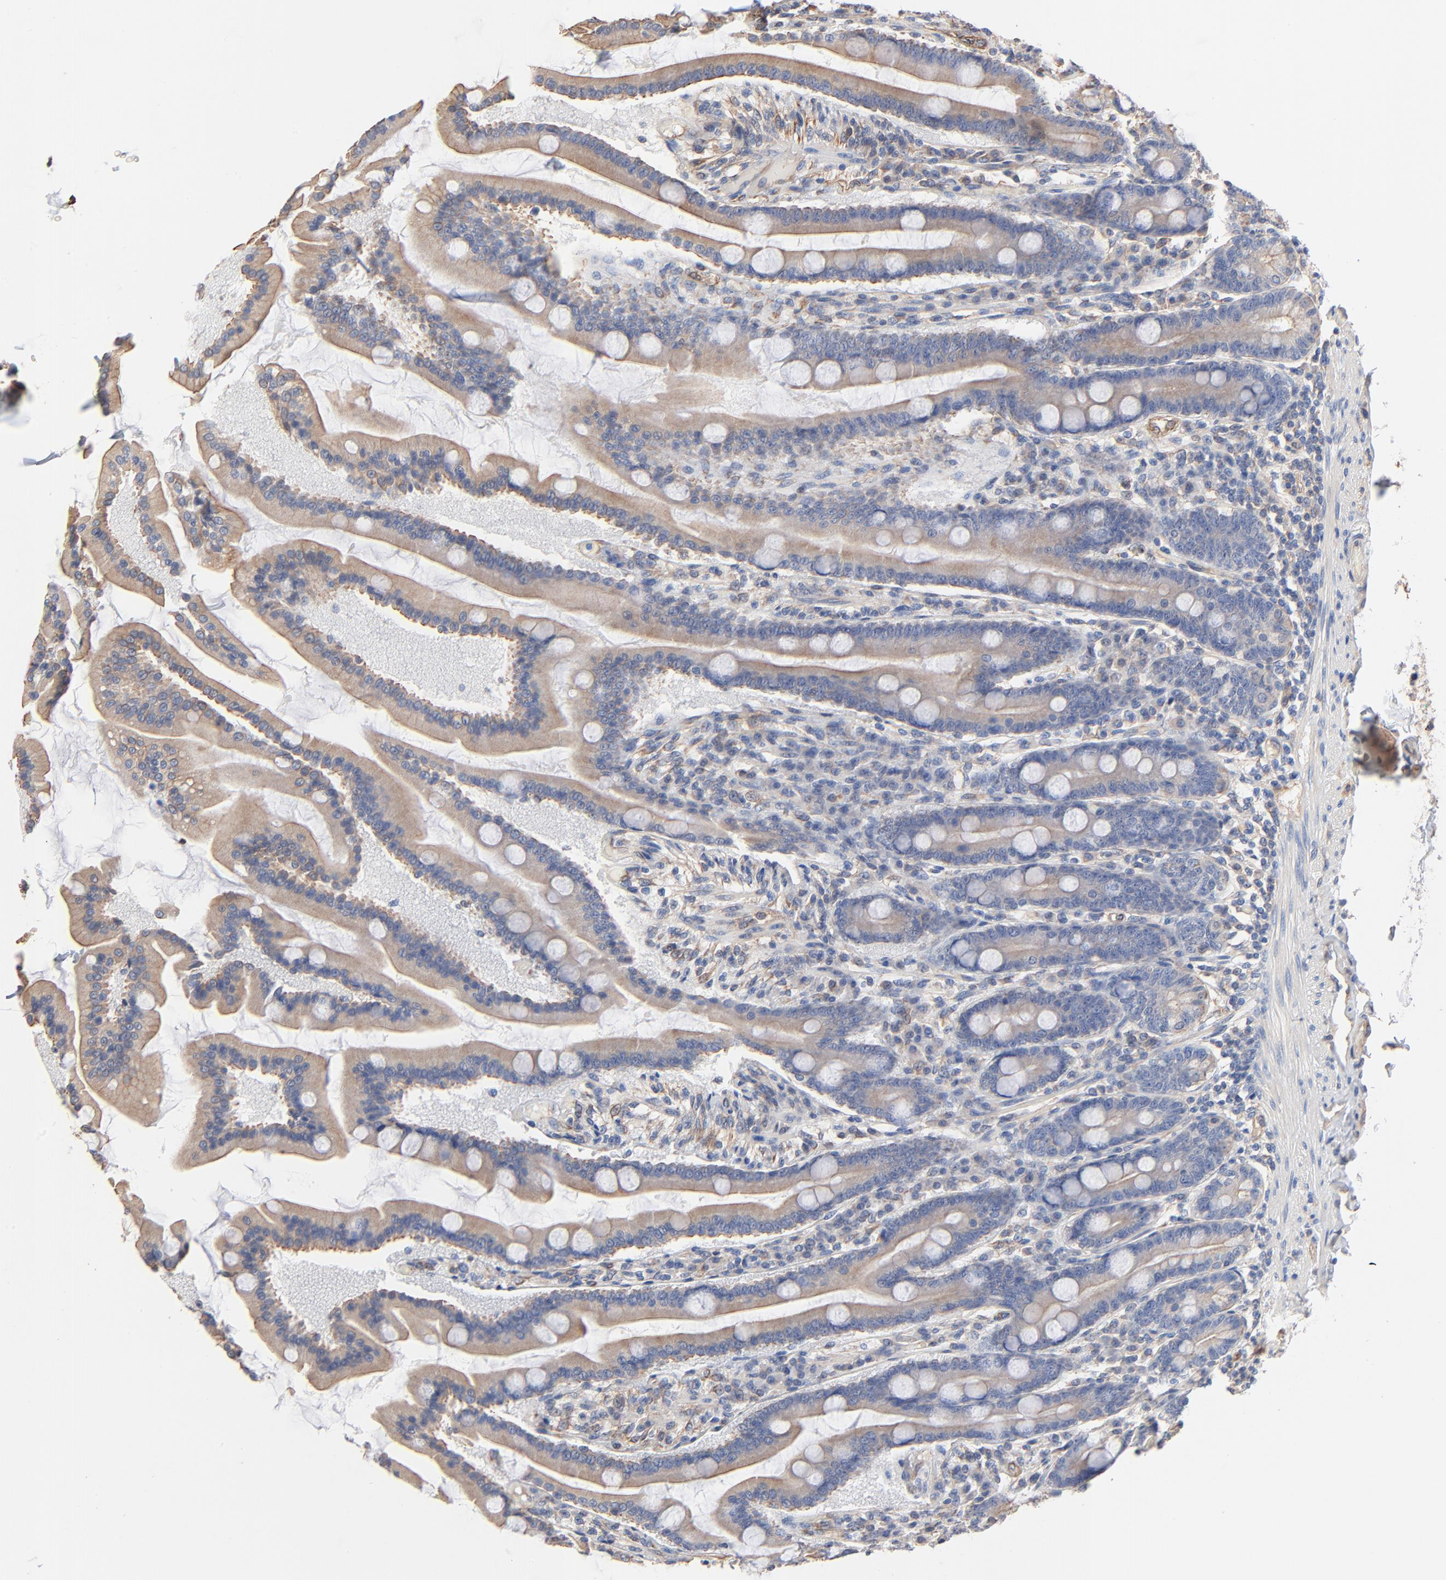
{"staining": {"intensity": "weak", "quantity": ">75%", "location": "cytoplasmic/membranous"}, "tissue": "duodenum", "cell_type": "Glandular cells", "image_type": "normal", "snomed": [{"axis": "morphology", "description": "Normal tissue, NOS"}, {"axis": "topography", "description": "Duodenum"}], "caption": "Duodenum stained with DAB immunohistochemistry (IHC) displays low levels of weak cytoplasmic/membranous staining in about >75% of glandular cells. The staining was performed using DAB, with brown indicating positive protein expression. Nuclei are stained blue with hematoxylin.", "gene": "ABCD4", "patient": {"sex": "female", "age": 64}}